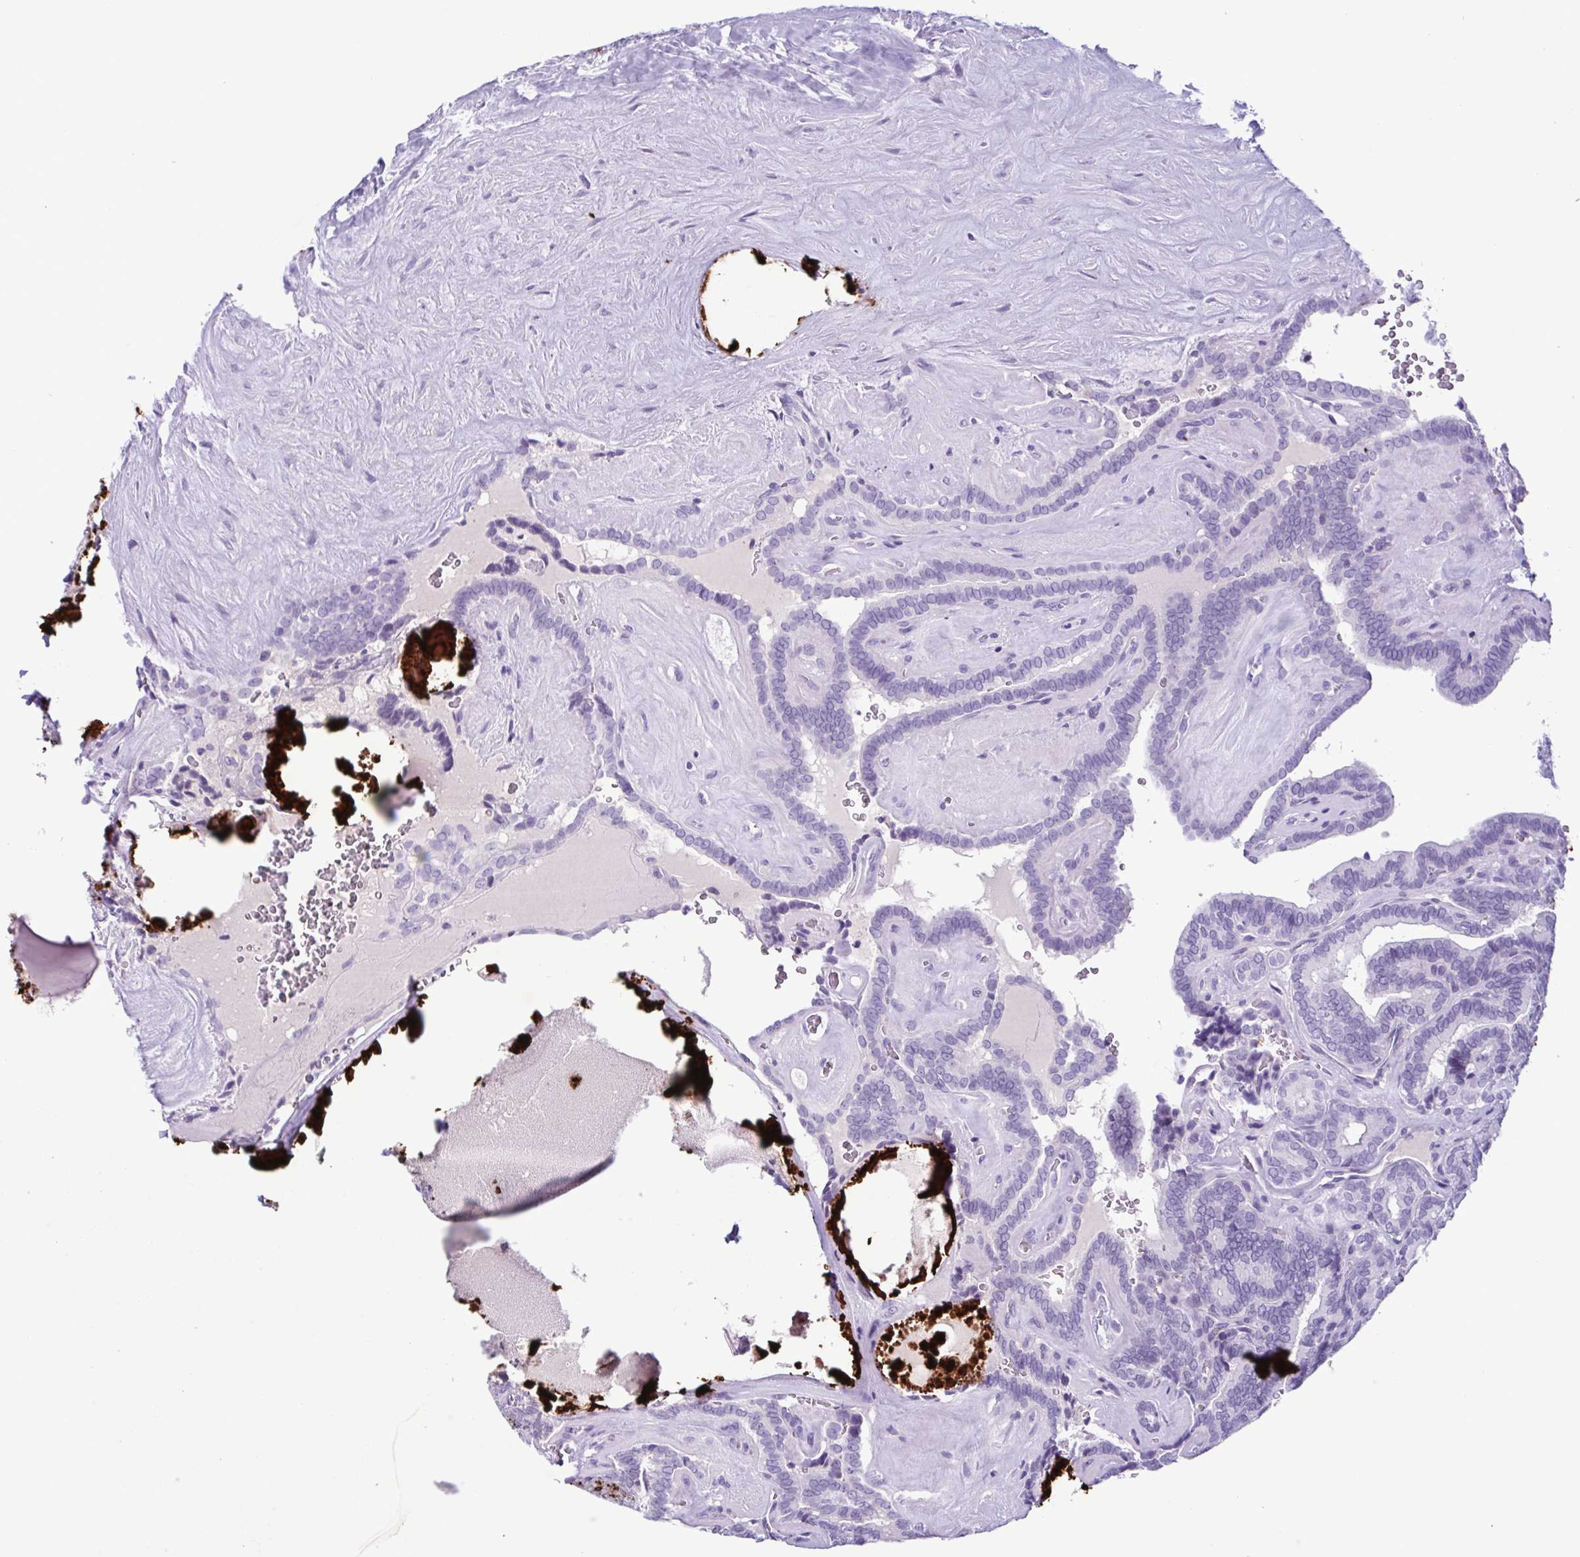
{"staining": {"intensity": "negative", "quantity": "none", "location": "none"}, "tissue": "thyroid cancer", "cell_type": "Tumor cells", "image_type": "cancer", "snomed": [{"axis": "morphology", "description": "Papillary adenocarcinoma, NOS"}, {"axis": "topography", "description": "Thyroid gland"}], "caption": "DAB immunohistochemical staining of human thyroid papillary adenocarcinoma reveals no significant expression in tumor cells.", "gene": "INAFM1", "patient": {"sex": "female", "age": 21}}